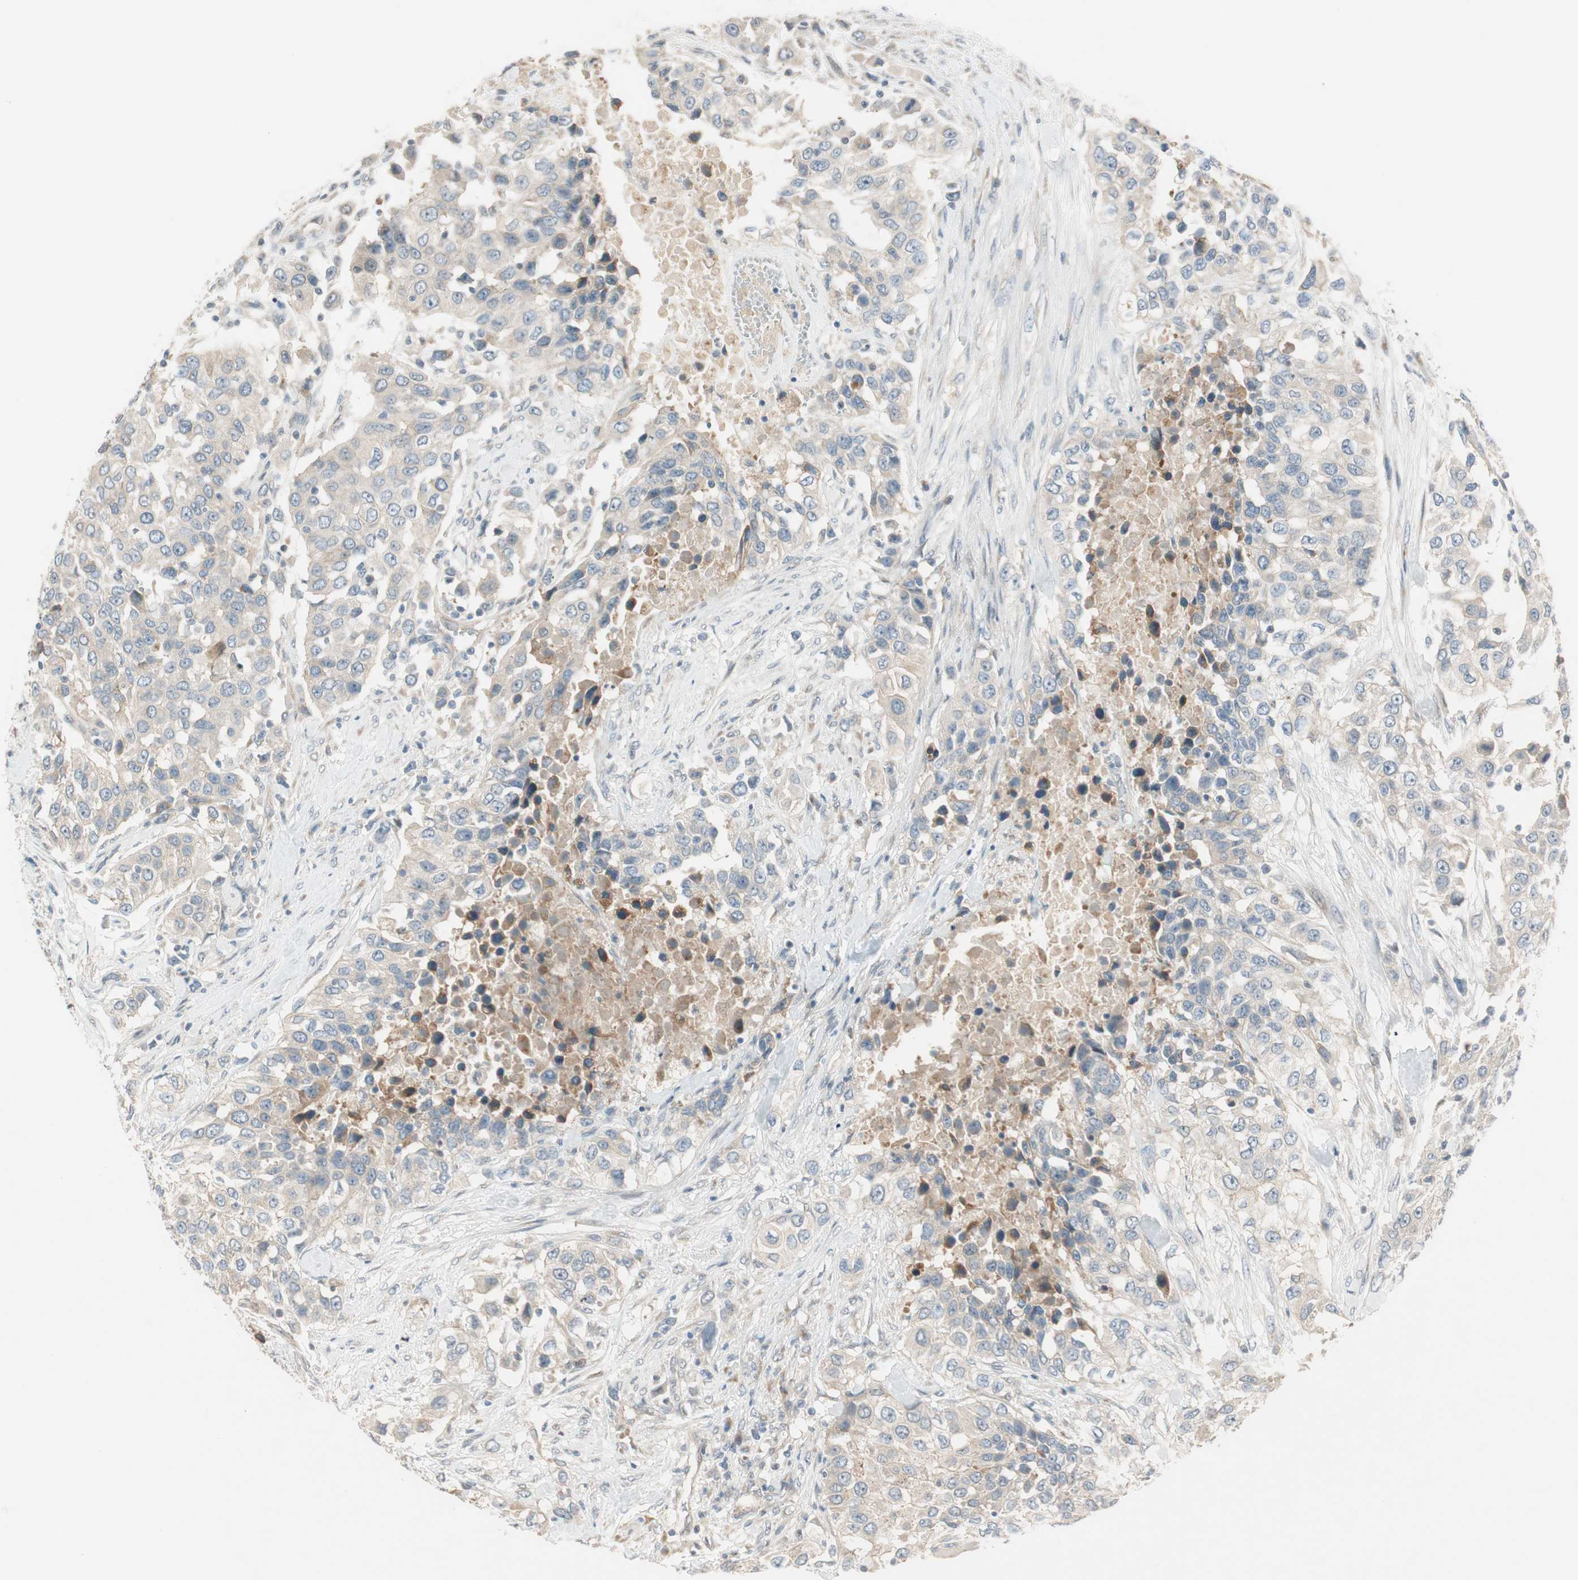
{"staining": {"intensity": "weak", "quantity": "25%-75%", "location": "cytoplasmic/membranous"}, "tissue": "urothelial cancer", "cell_type": "Tumor cells", "image_type": "cancer", "snomed": [{"axis": "morphology", "description": "Urothelial carcinoma, High grade"}, {"axis": "topography", "description": "Urinary bladder"}], "caption": "Urothelial carcinoma (high-grade) was stained to show a protein in brown. There is low levels of weak cytoplasmic/membranous expression in about 25%-75% of tumor cells.", "gene": "CGRRF1", "patient": {"sex": "female", "age": 80}}